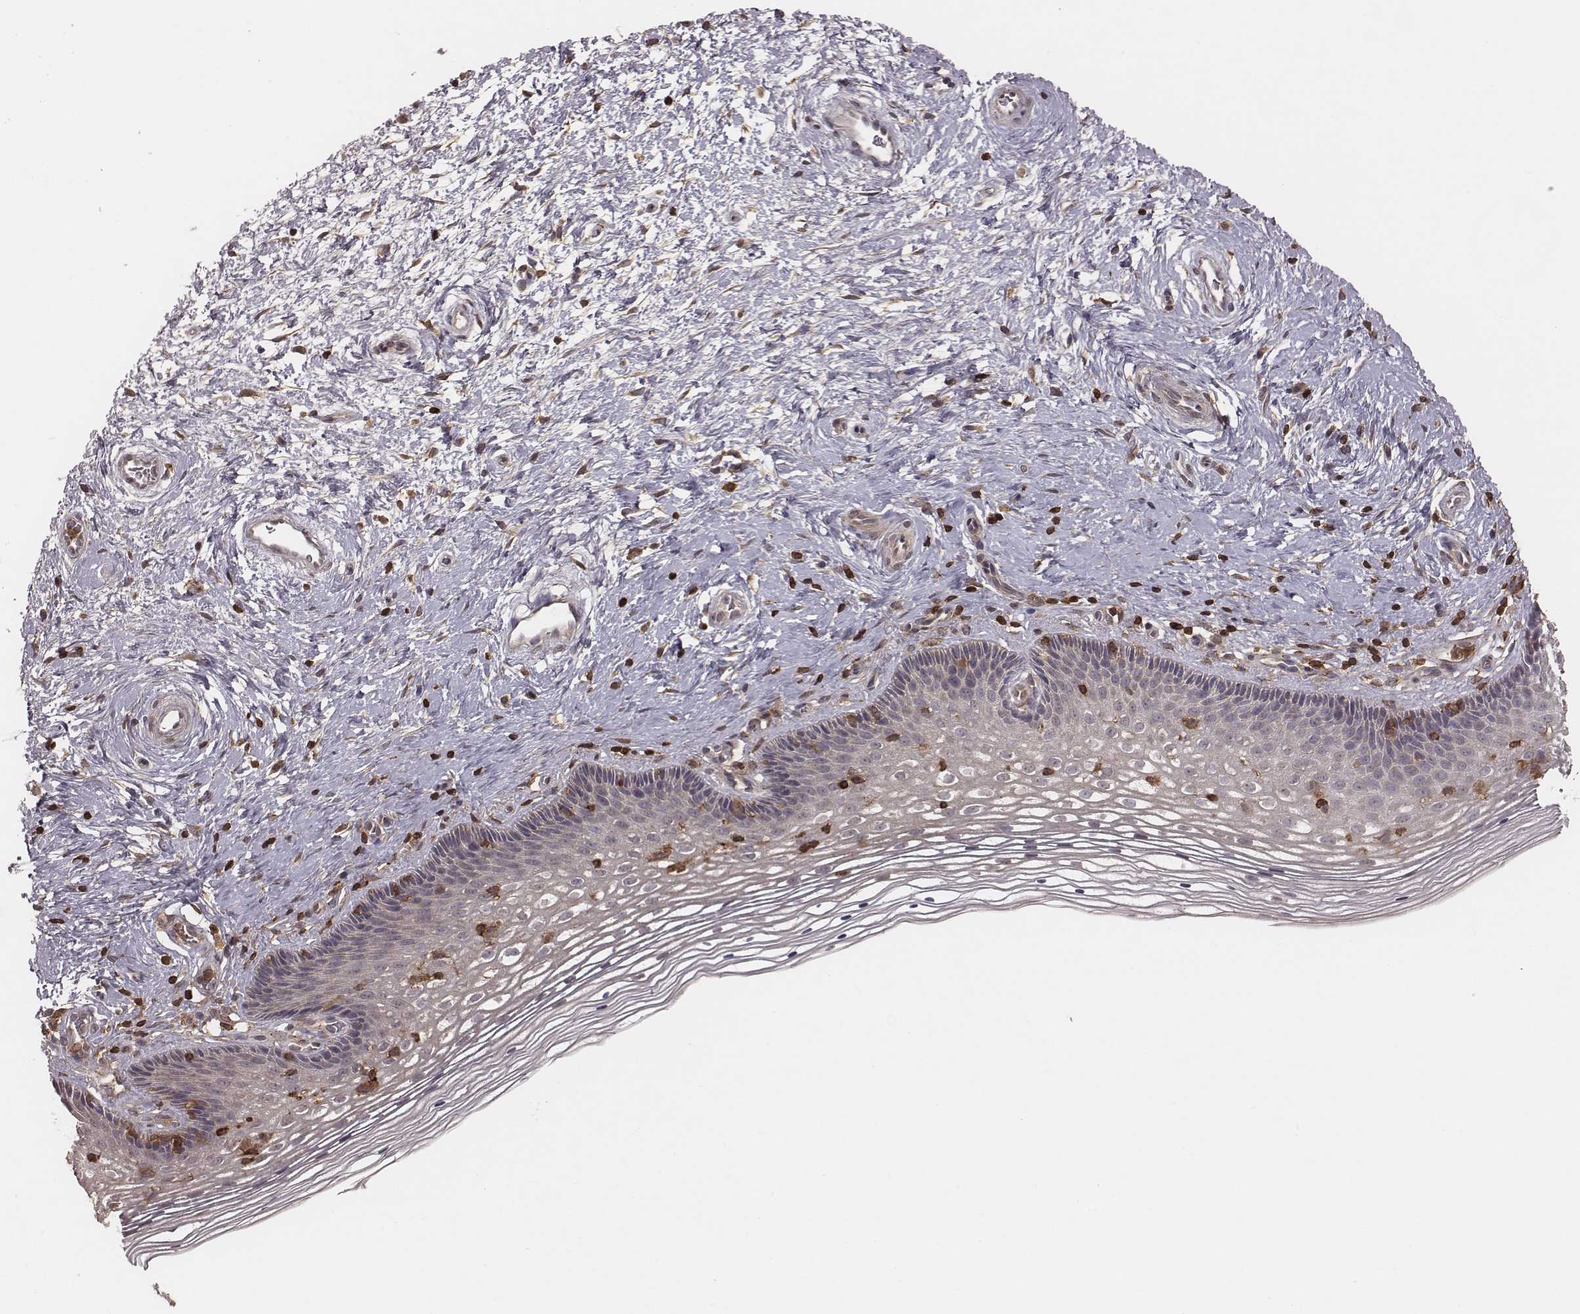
{"staining": {"intensity": "negative", "quantity": "none", "location": "none"}, "tissue": "cervix", "cell_type": "Squamous epithelial cells", "image_type": "normal", "snomed": [{"axis": "morphology", "description": "Normal tissue, NOS"}, {"axis": "topography", "description": "Cervix"}], "caption": "Immunohistochemistry (IHC) of unremarkable cervix exhibits no staining in squamous epithelial cells.", "gene": "PILRA", "patient": {"sex": "female", "age": 34}}